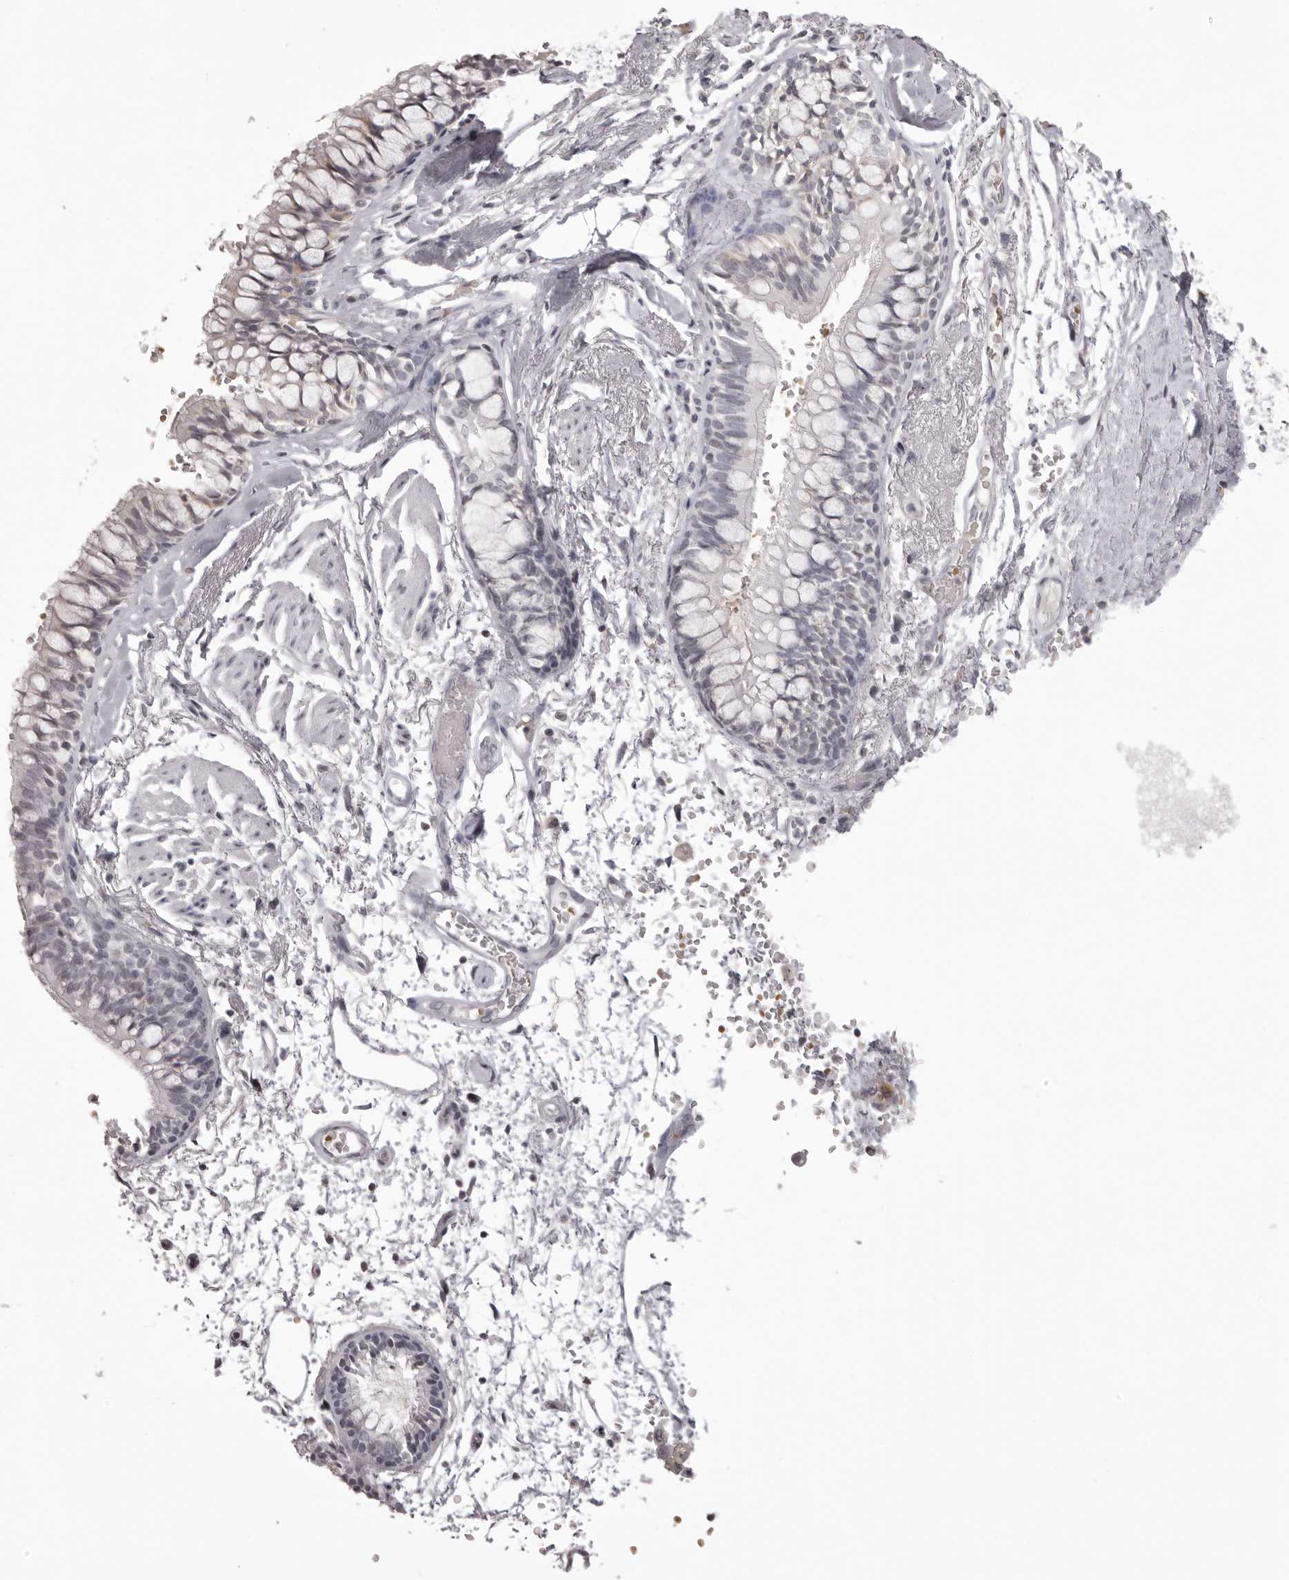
{"staining": {"intensity": "moderate", "quantity": "<25%", "location": "cytoplasmic/membranous"}, "tissue": "bronchus", "cell_type": "Respiratory epithelial cells", "image_type": "normal", "snomed": [{"axis": "morphology", "description": "Normal tissue, NOS"}, {"axis": "topography", "description": "Cartilage tissue"}, {"axis": "topography", "description": "Bronchus"}], "caption": "Normal bronchus was stained to show a protein in brown. There is low levels of moderate cytoplasmic/membranous expression in approximately <25% of respiratory epithelial cells.", "gene": "C8orf74", "patient": {"sex": "female", "age": 73}}